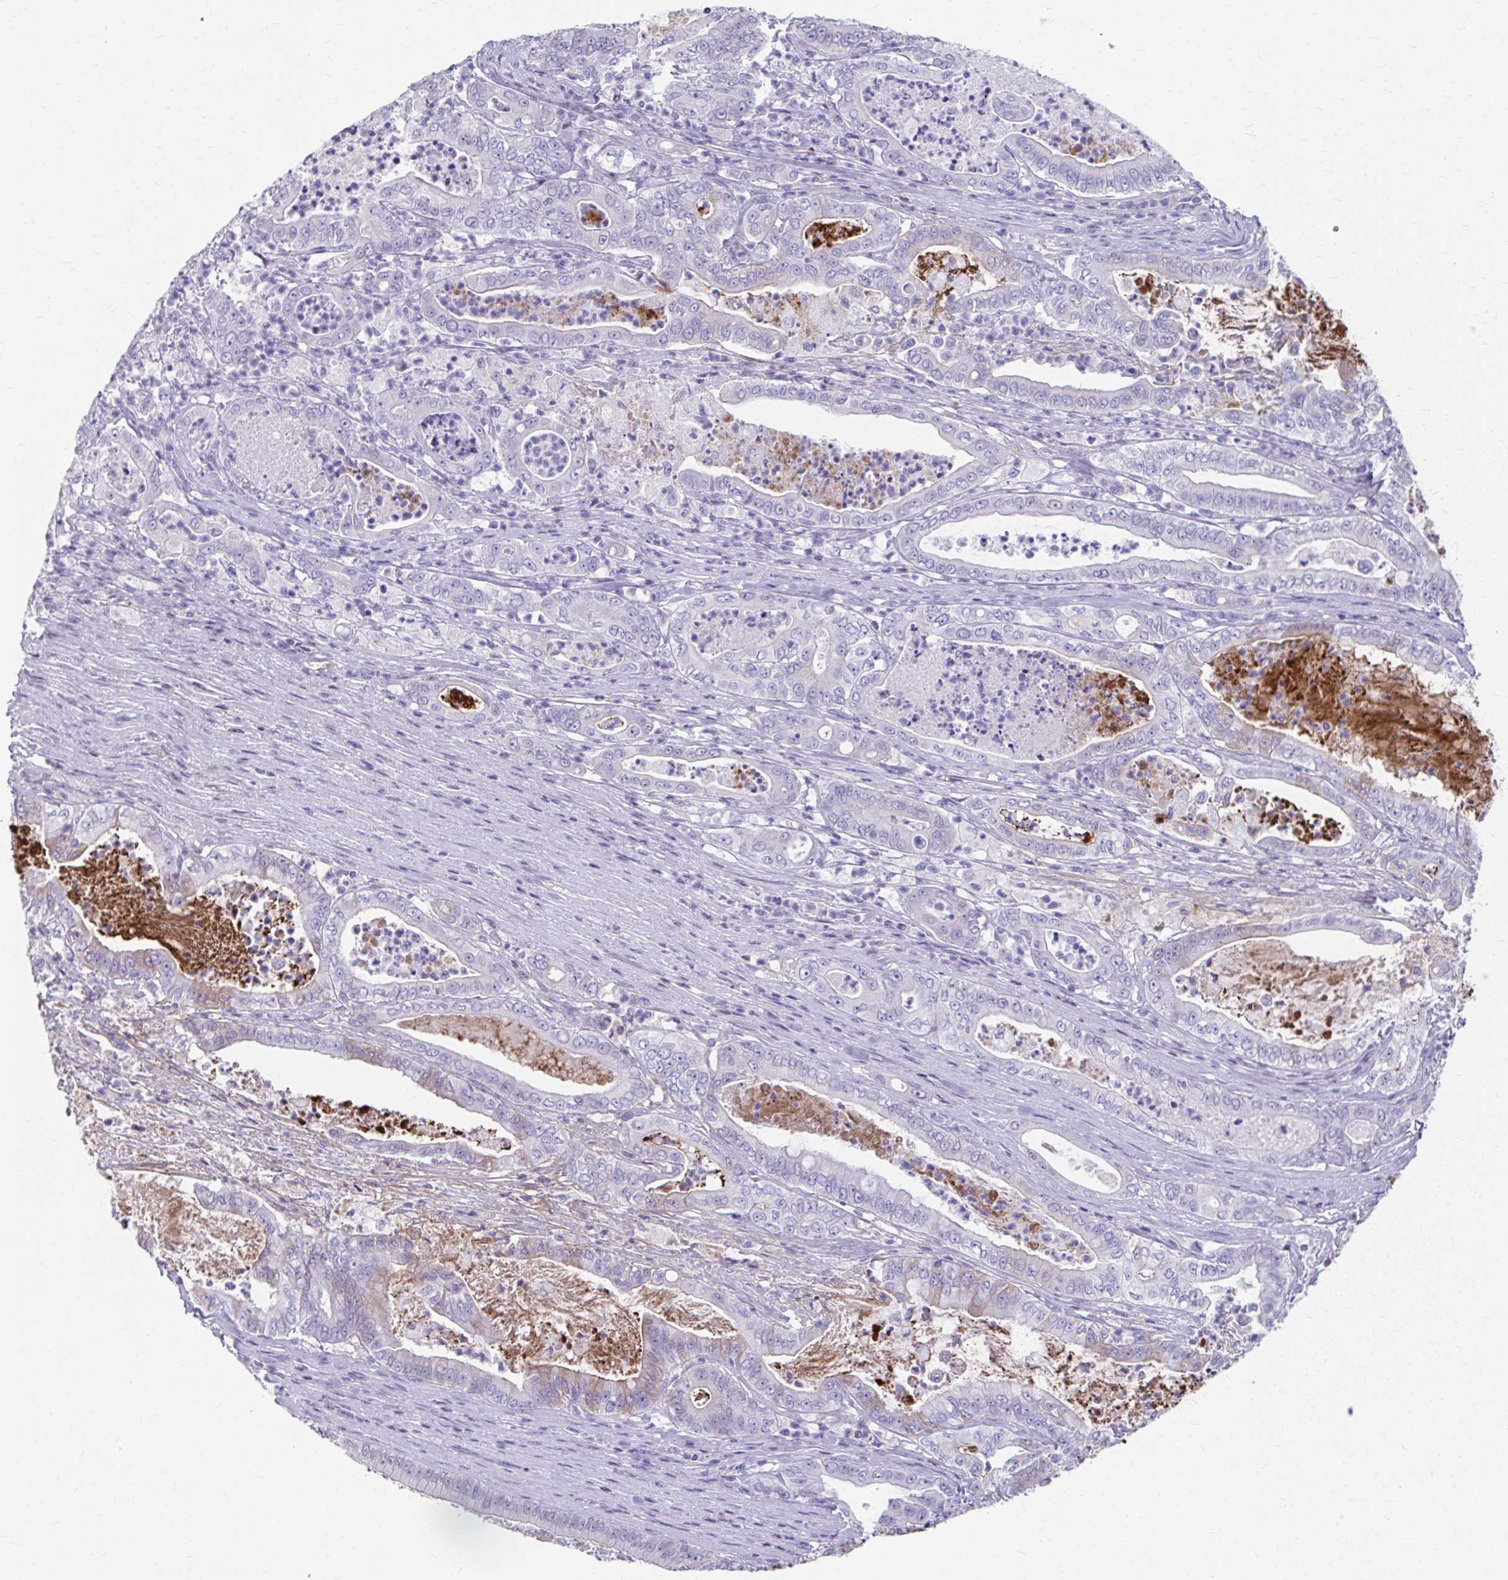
{"staining": {"intensity": "negative", "quantity": "none", "location": "none"}, "tissue": "pancreatic cancer", "cell_type": "Tumor cells", "image_type": "cancer", "snomed": [{"axis": "morphology", "description": "Adenocarcinoma, NOS"}, {"axis": "topography", "description": "Pancreas"}], "caption": "This is a photomicrograph of immunohistochemistry staining of pancreatic cancer, which shows no positivity in tumor cells.", "gene": "CFH", "patient": {"sex": "male", "age": 71}}